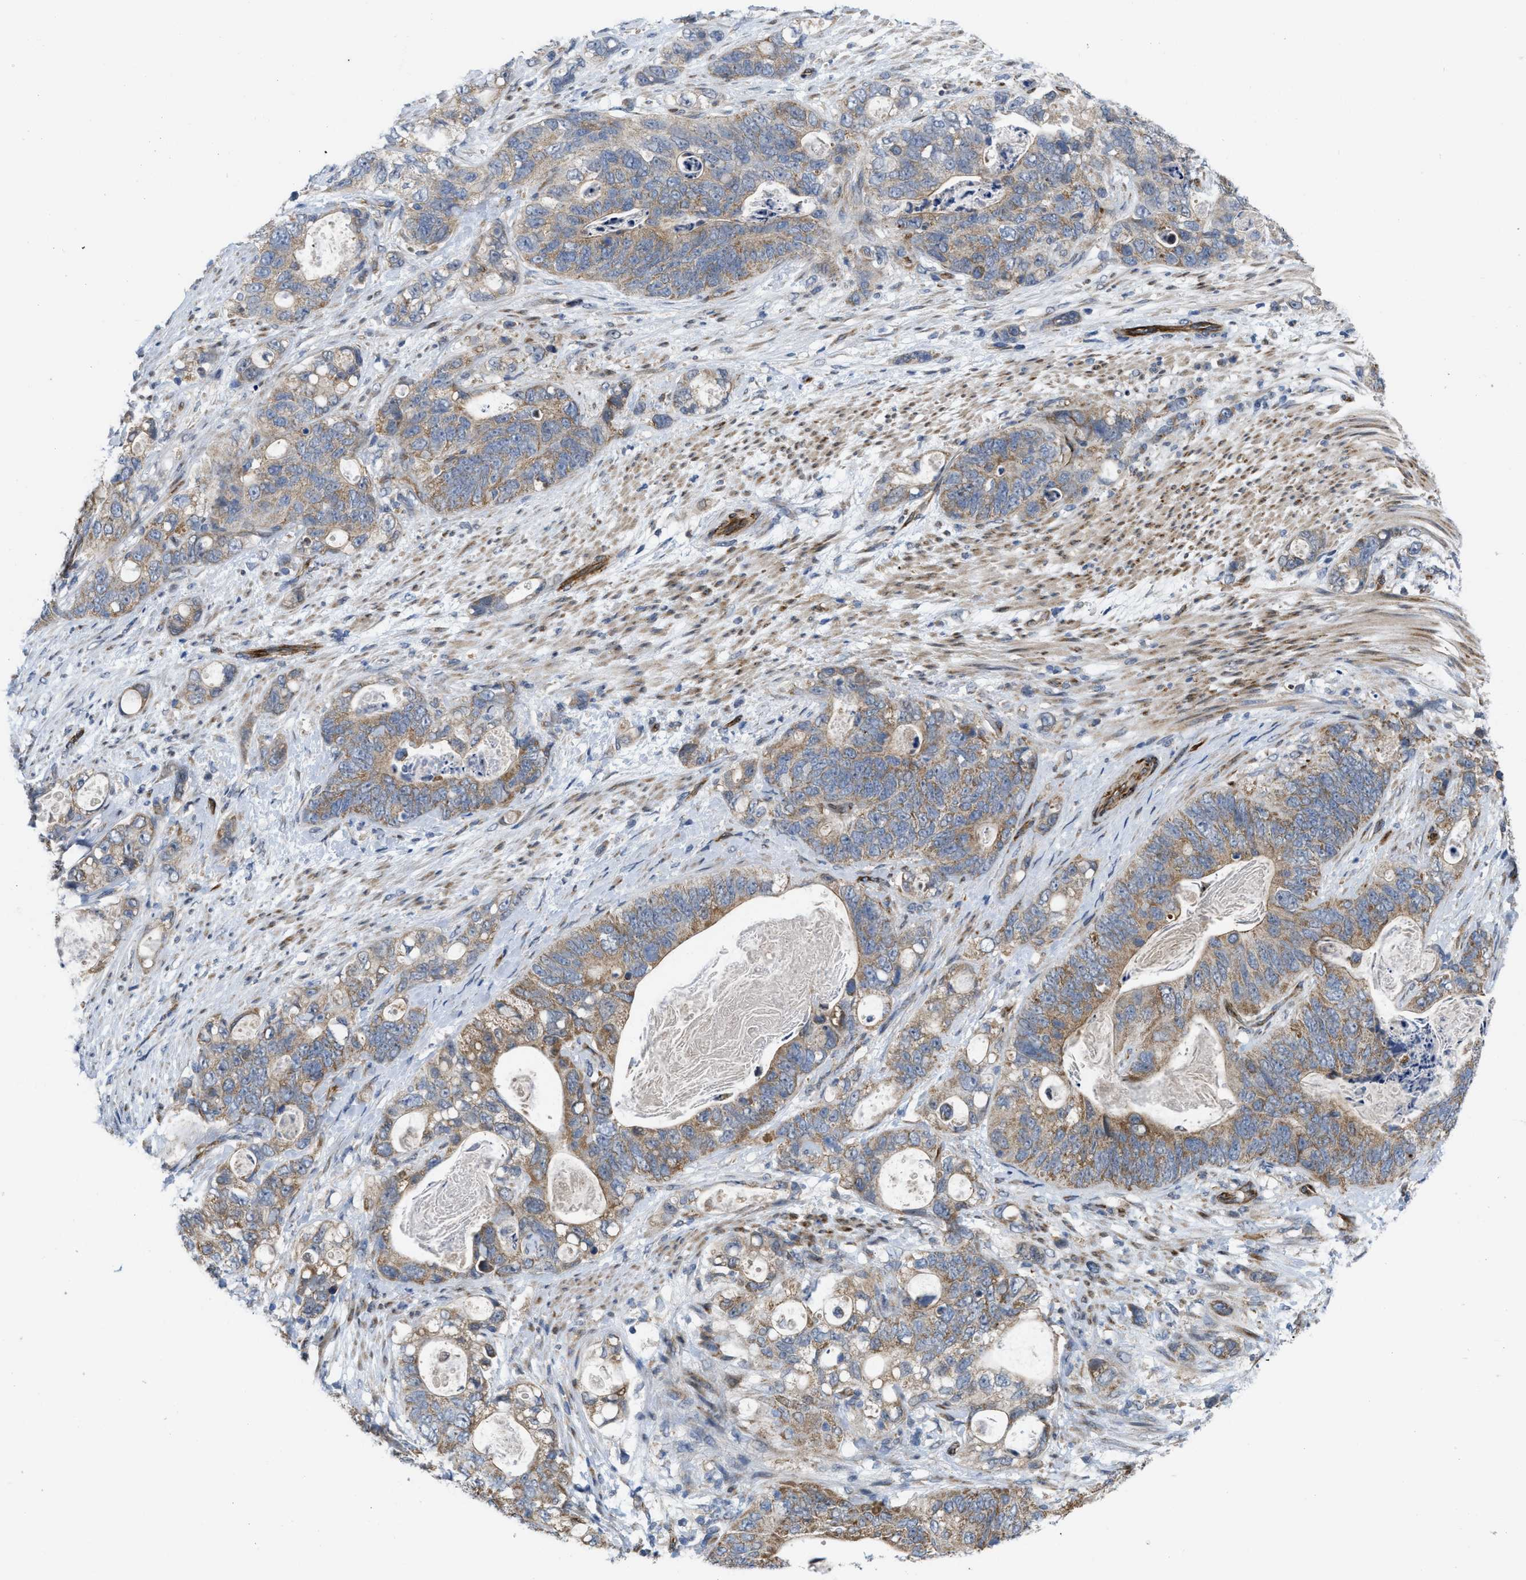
{"staining": {"intensity": "moderate", "quantity": "25%-75%", "location": "cytoplasmic/membranous"}, "tissue": "stomach cancer", "cell_type": "Tumor cells", "image_type": "cancer", "snomed": [{"axis": "morphology", "description": "Normal tissue, NOS"}, {"axis": "morphology", "description": "Adenocarcinoma, NOS"}, {"axis": "topography", "description": "Stomach"}], "caption": "A high-resolution photomicrograph shows immunohistochemistry staining of stomach cancer (adenocarcinoma), which displays moderate cytoplasmic/membranous positivity in about 25%-75% of tumor cells.", "gene": "EOGT", "patient": {"sex": "female", "age": 89}}